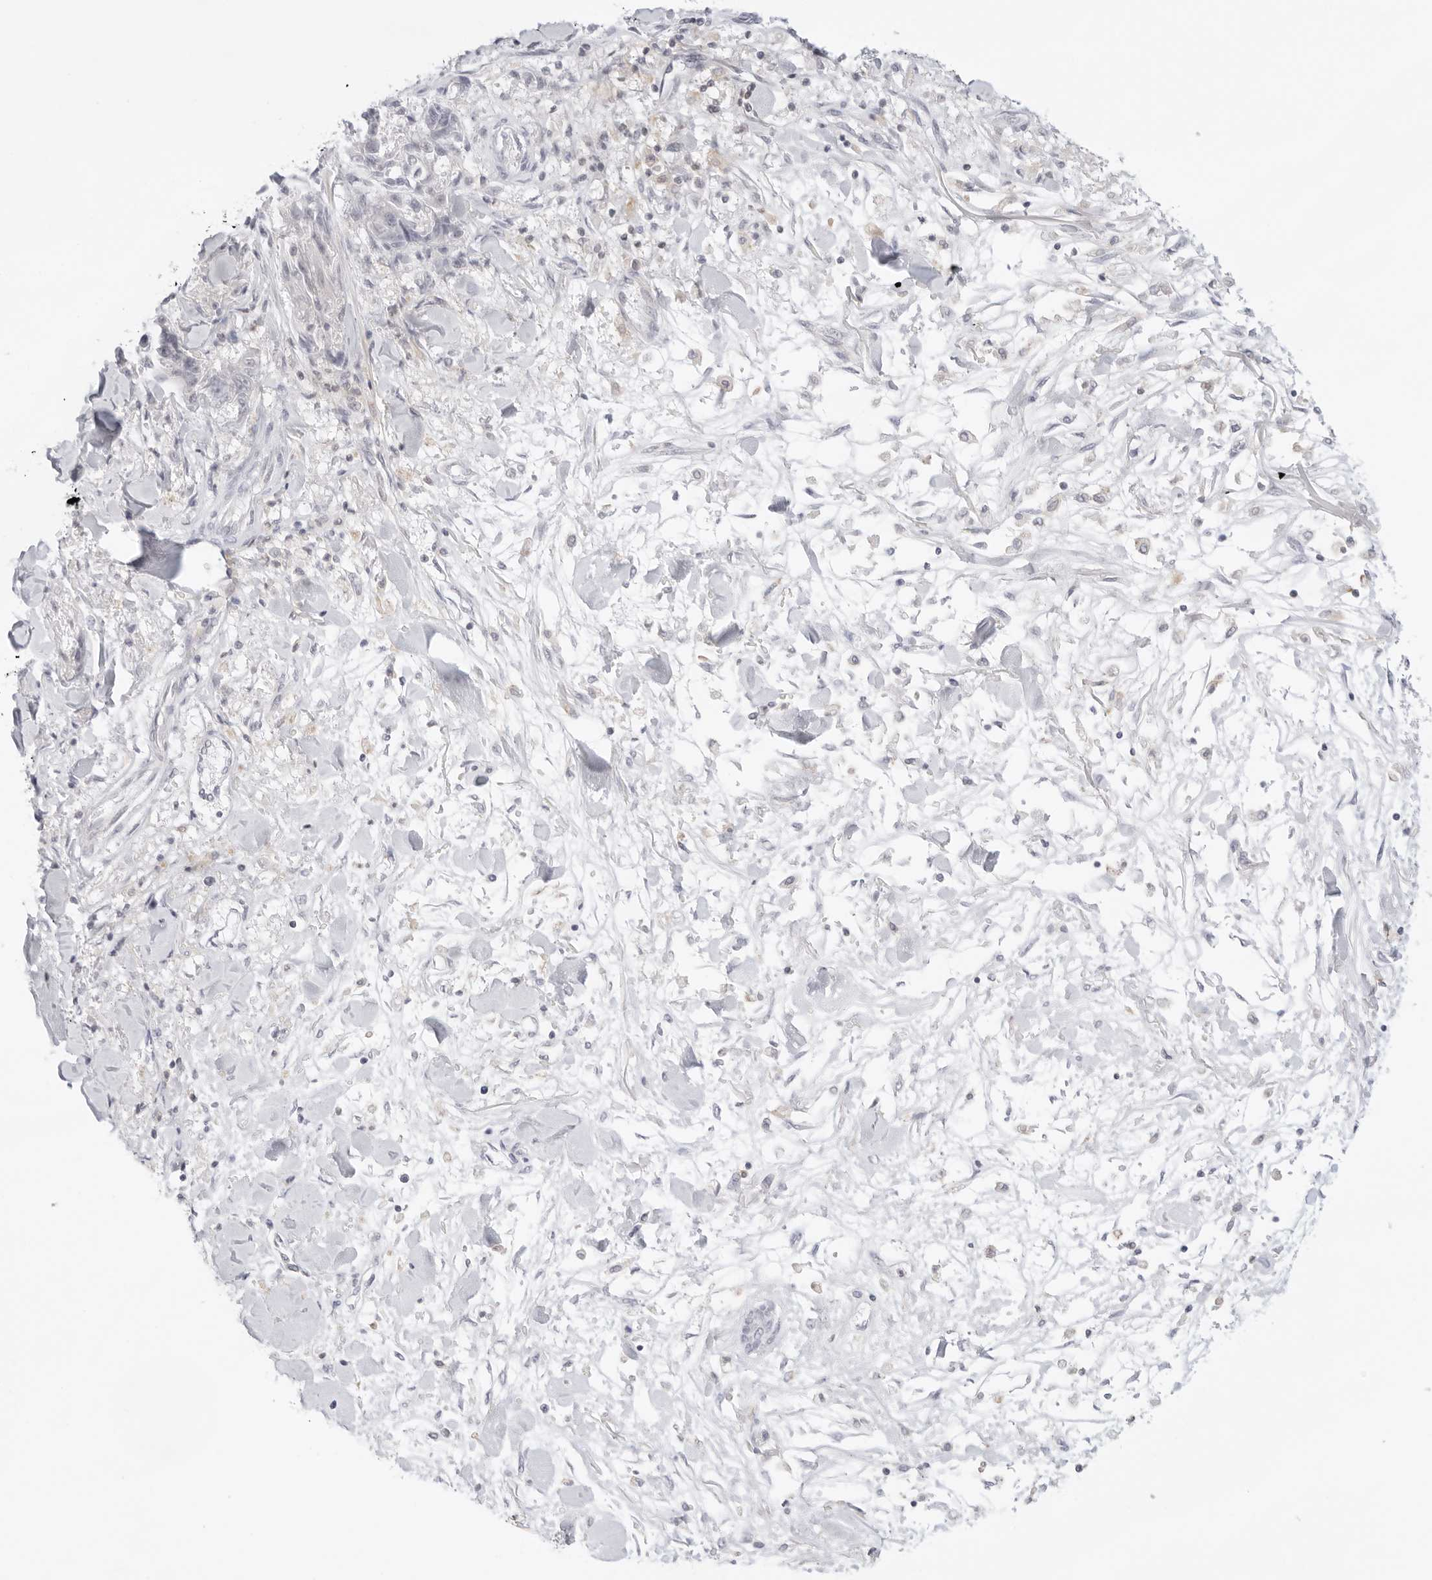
{"staining": {"intensity": "negative", "quantity": "none", "location": "none"}, "tissue": "melanoma", "cell_type": "Tumor cells", "image_type": "cancer", "snomed": [{"axis": "morphology", "description": "Malignant melanoma, NOS"}, {"axis": "topography", "description": "Skin"}], "caption": "An image of human melanoma is negative for staining in tumor cells.", "gene": "TNFRSF14", "patient": {"sex": "male", "age": 53}}